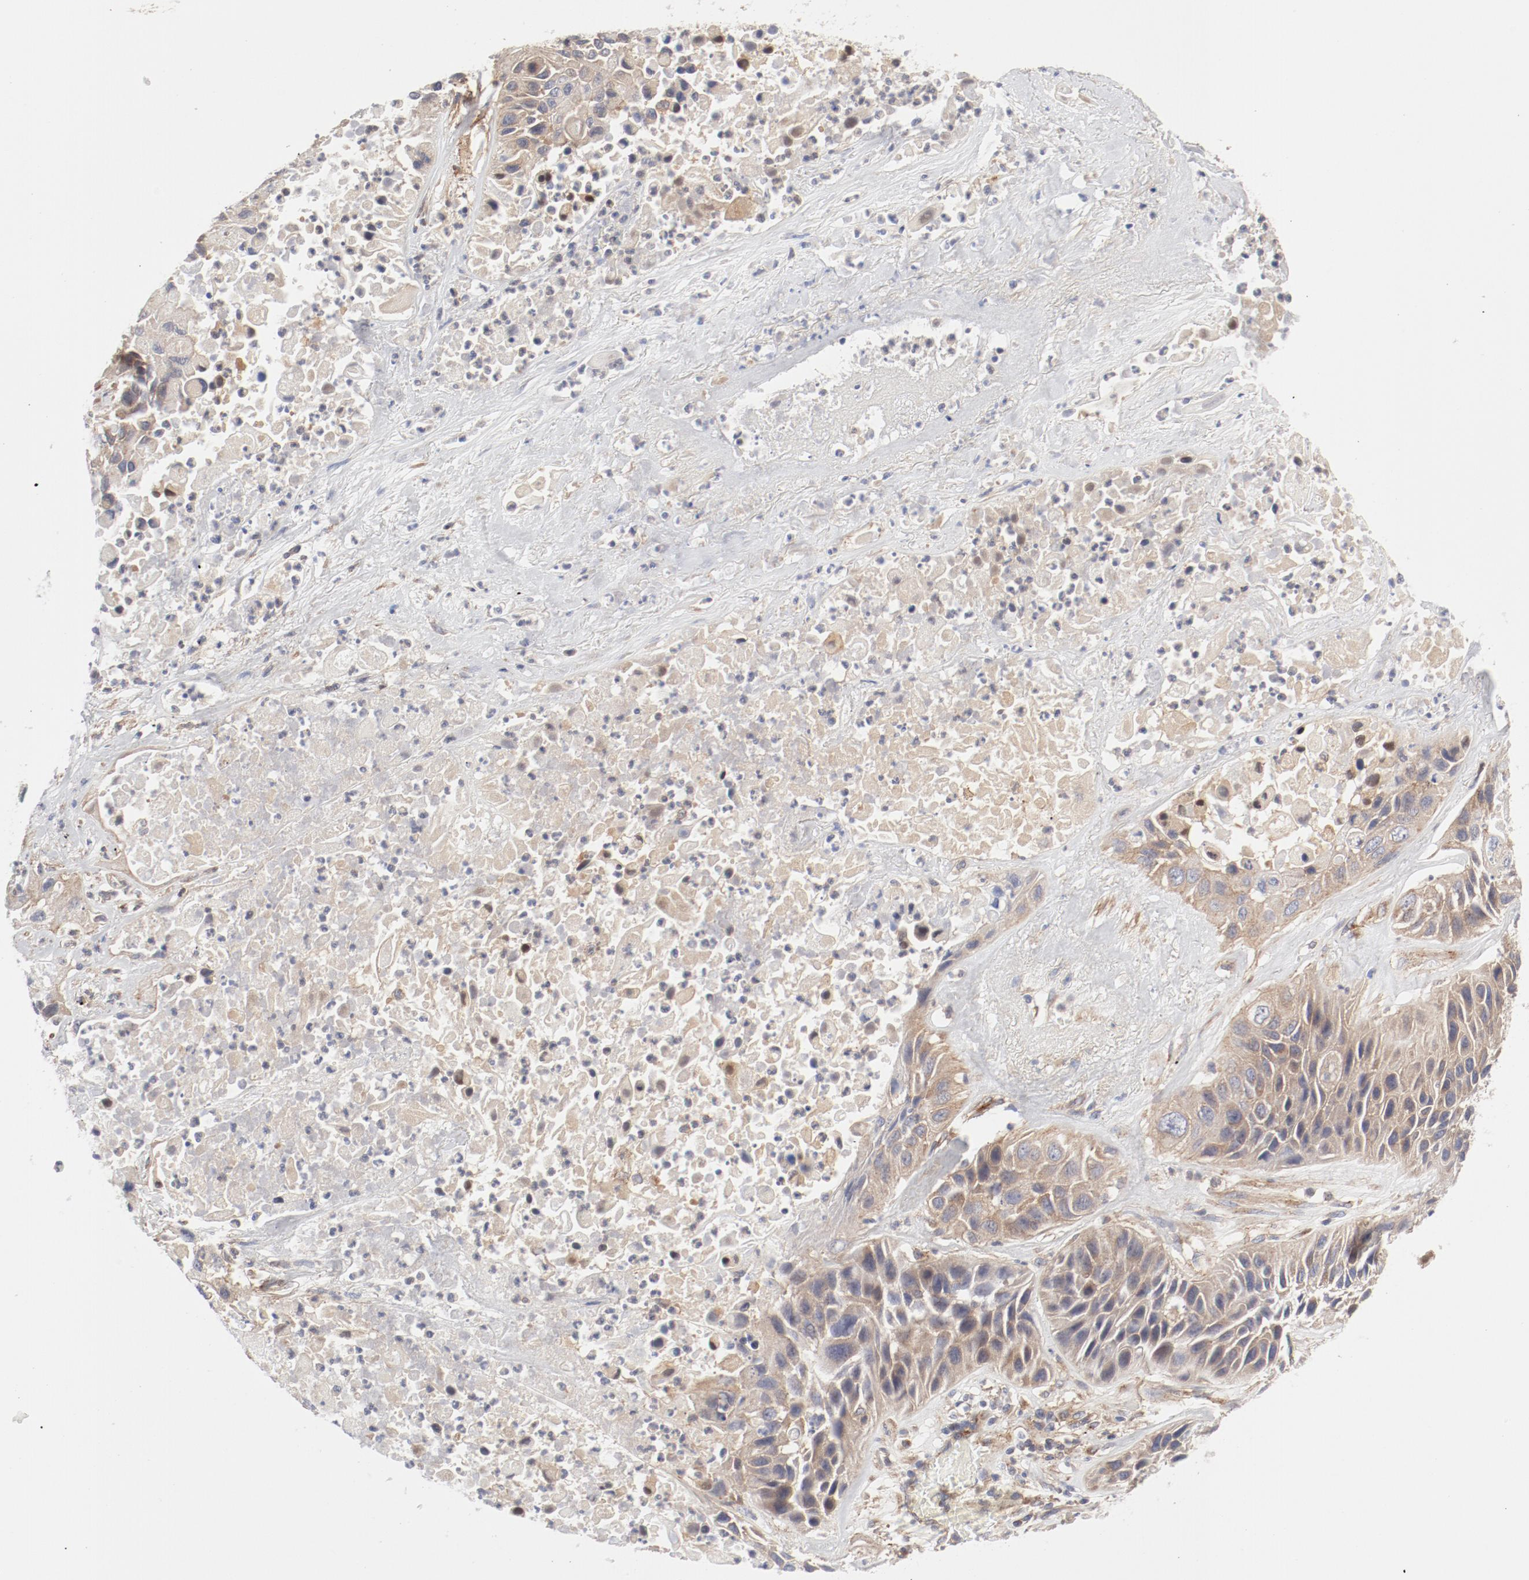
{"staining": {"intensity": "moderate", "quantity": "25%-75%", "location": "cytoplasmic/membranous"}, "tissue": "lung cancer", "cell_type": "Tumor cells", "image_type": "cancer", "snomed": [{"axis": "morphology", "description": "Squamous cell carcinoma, NOS"}, {"axis": "topography", "description": "Lung"}], "caption": "Tumor cells demonstrate medium levels of moderate cytoplasmic/membranous expression in approximately 25%-75% of cells in human squamous cell carcinoma (lung). Nuclei are stained in blue.", "gene": "AP2A1", "patient": {"sex": "female", "age": 76}}